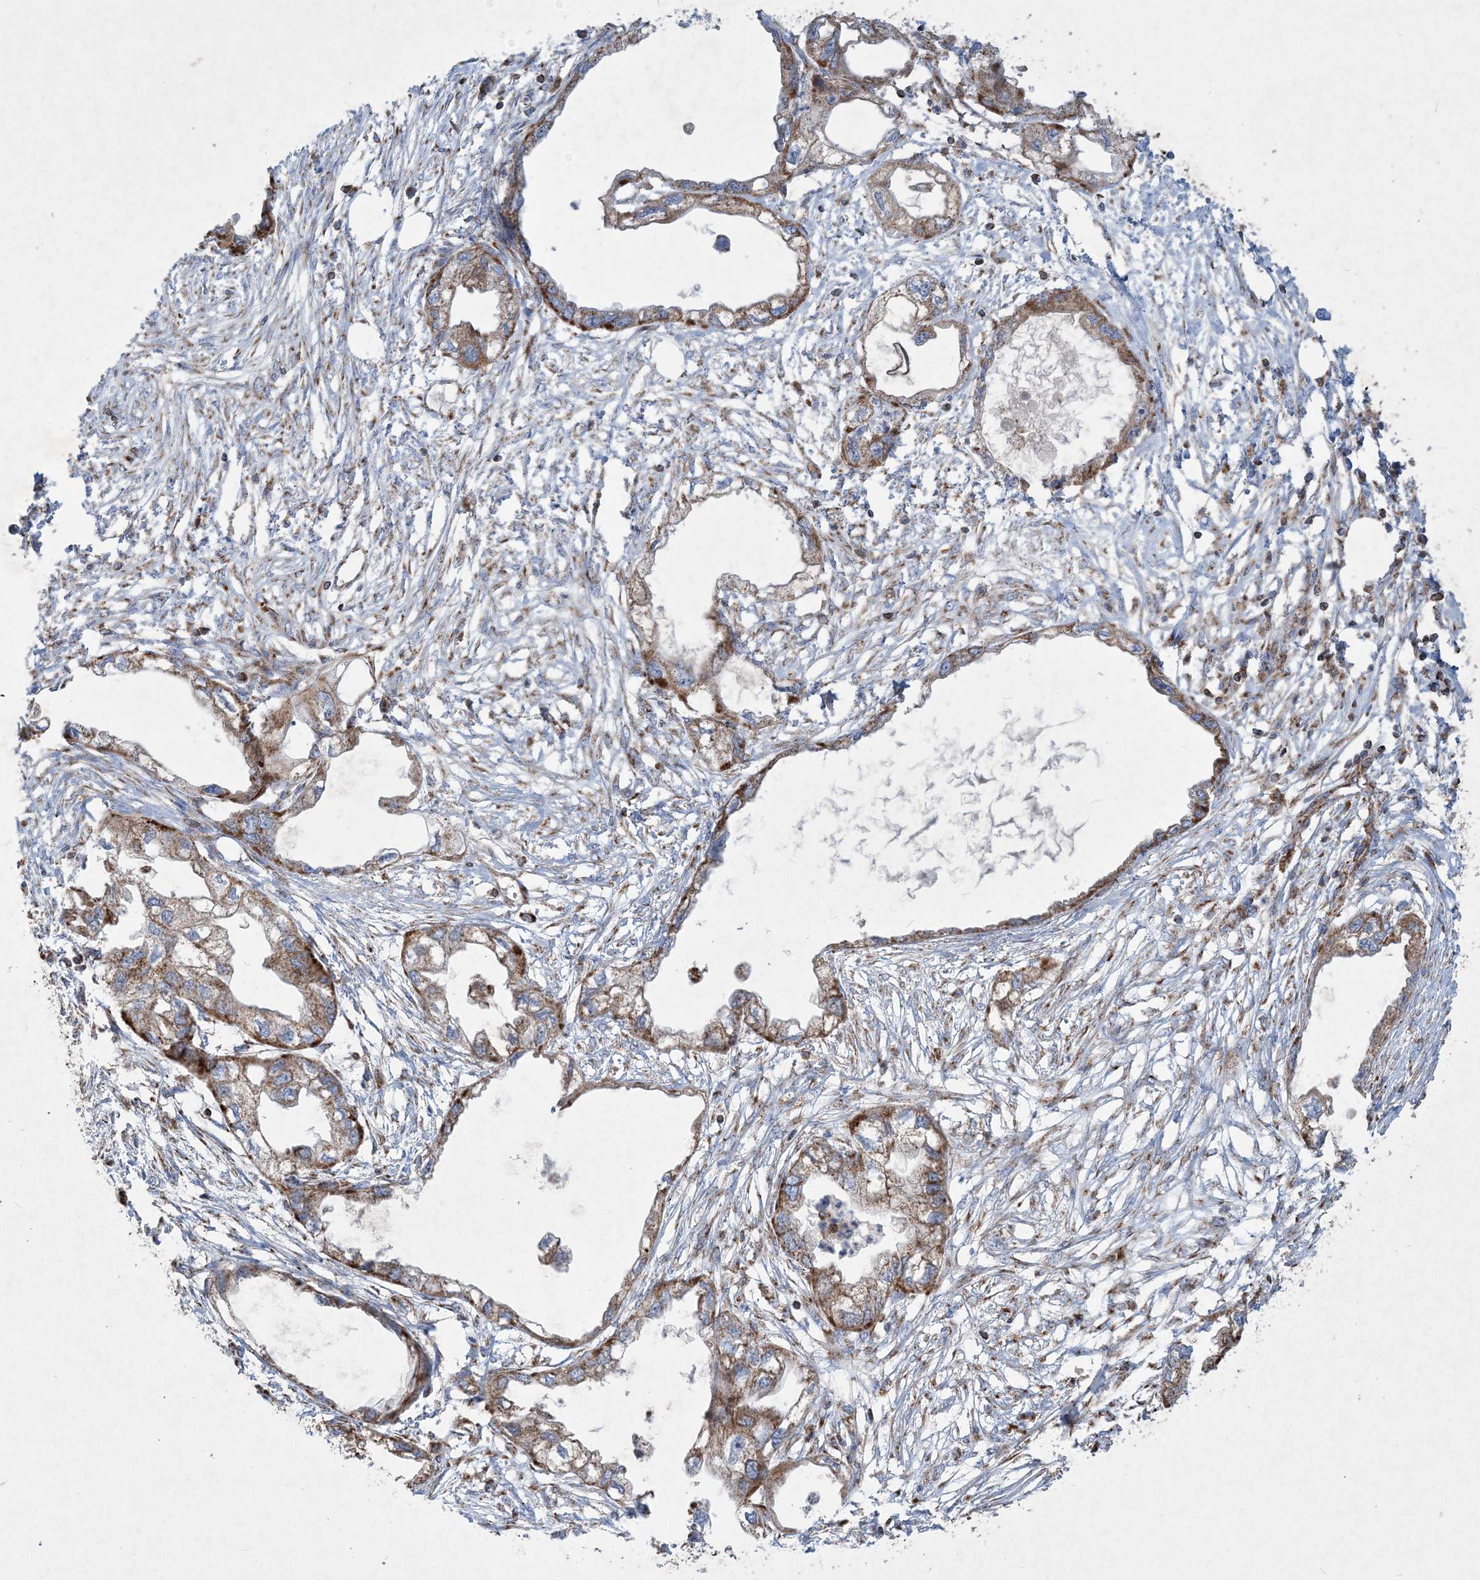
{"staining": {"intensity": "moderate", "quantity": ">75%", "location": "cytoplasmic/membranous"}, "tissue": "endometrial cancer", "cell_type": "Tumor cells", "image_type": "cancer", "snomed": [{"axis": "morphology", "description": "Adenocarcinoma, NOS"}, {"axis": "morphology", "description": "Adenocarcinoma, metastatic, NOS"}, {"axis": "topography", "description": "Adipose tissue"}, {"axis": "topography", "description": "Endometrium"}], "caption": "A brown stain labels moderate cytoplasmic/membranous positivity of a protein in human endometrial cancer (metastatic adenocarcinoma) tumor cells. The protein is stained brown, and the nuclei are stained in blue (DAB (3,3'-diaminobenzidine) IHC with brightfield microscopy, high magnification).", "gene": "BEND4", "patient": {"sex": "female", "age": 67}}